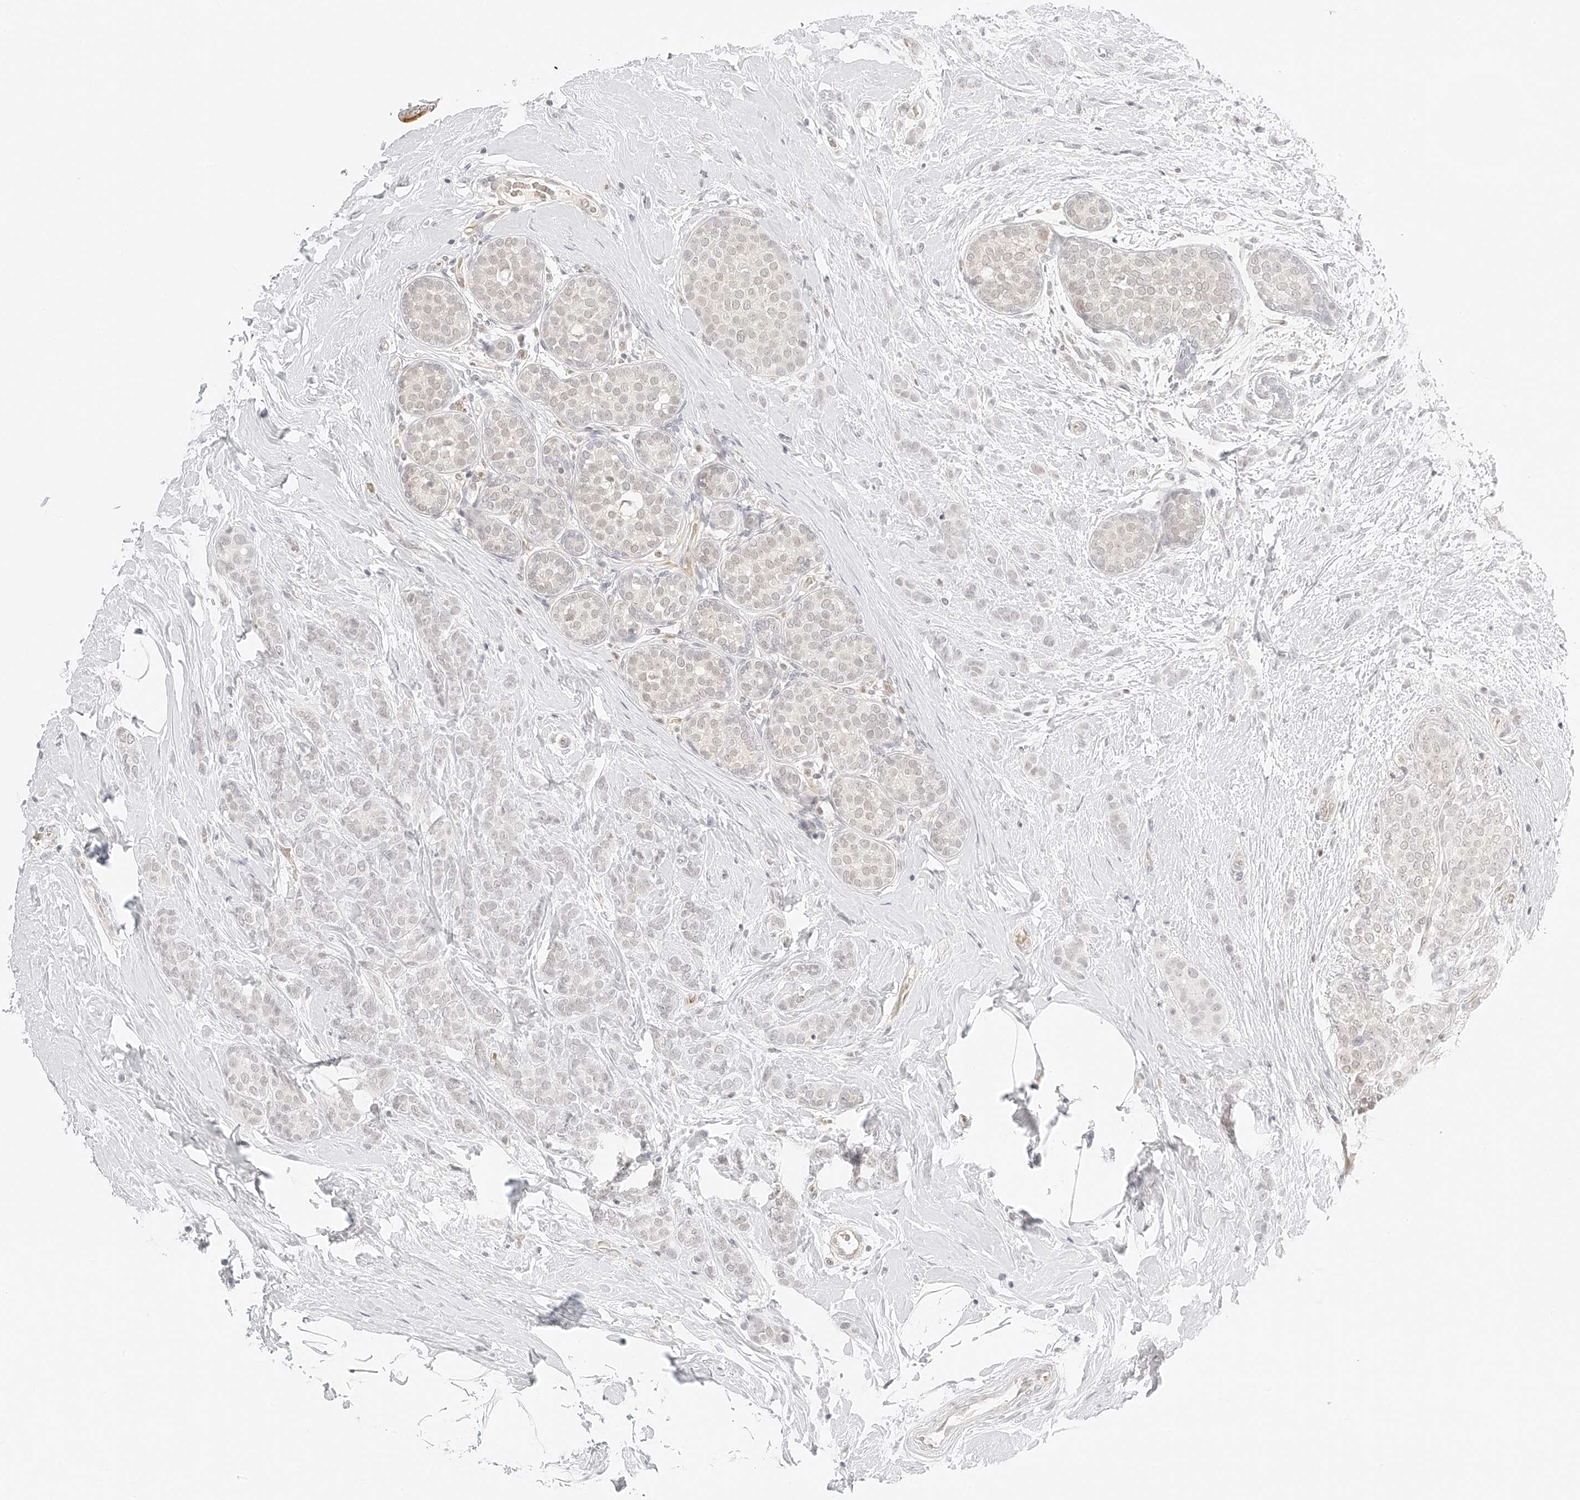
{"staining": {"intensity": "weak", "quantity": "<25%", "location": "cytoplasmic/membranous"}, "tissue": "breast cancer", "cell_type": "Tumor cells", "image_type": "cancer", "snomed": [{"axis": "morphology", "description": "Lobular carcinoma, in situ"}, {"axis": "morphology", "description": "Lobular carcinoma"}, {"axis": "topography", "description": "Breast"}], "caption": "Tumor cells show no significant protein staining in lobular carcinoma (breast).", "gene": "ZFP69", "patient": {"sex": "female", "age": 41}}